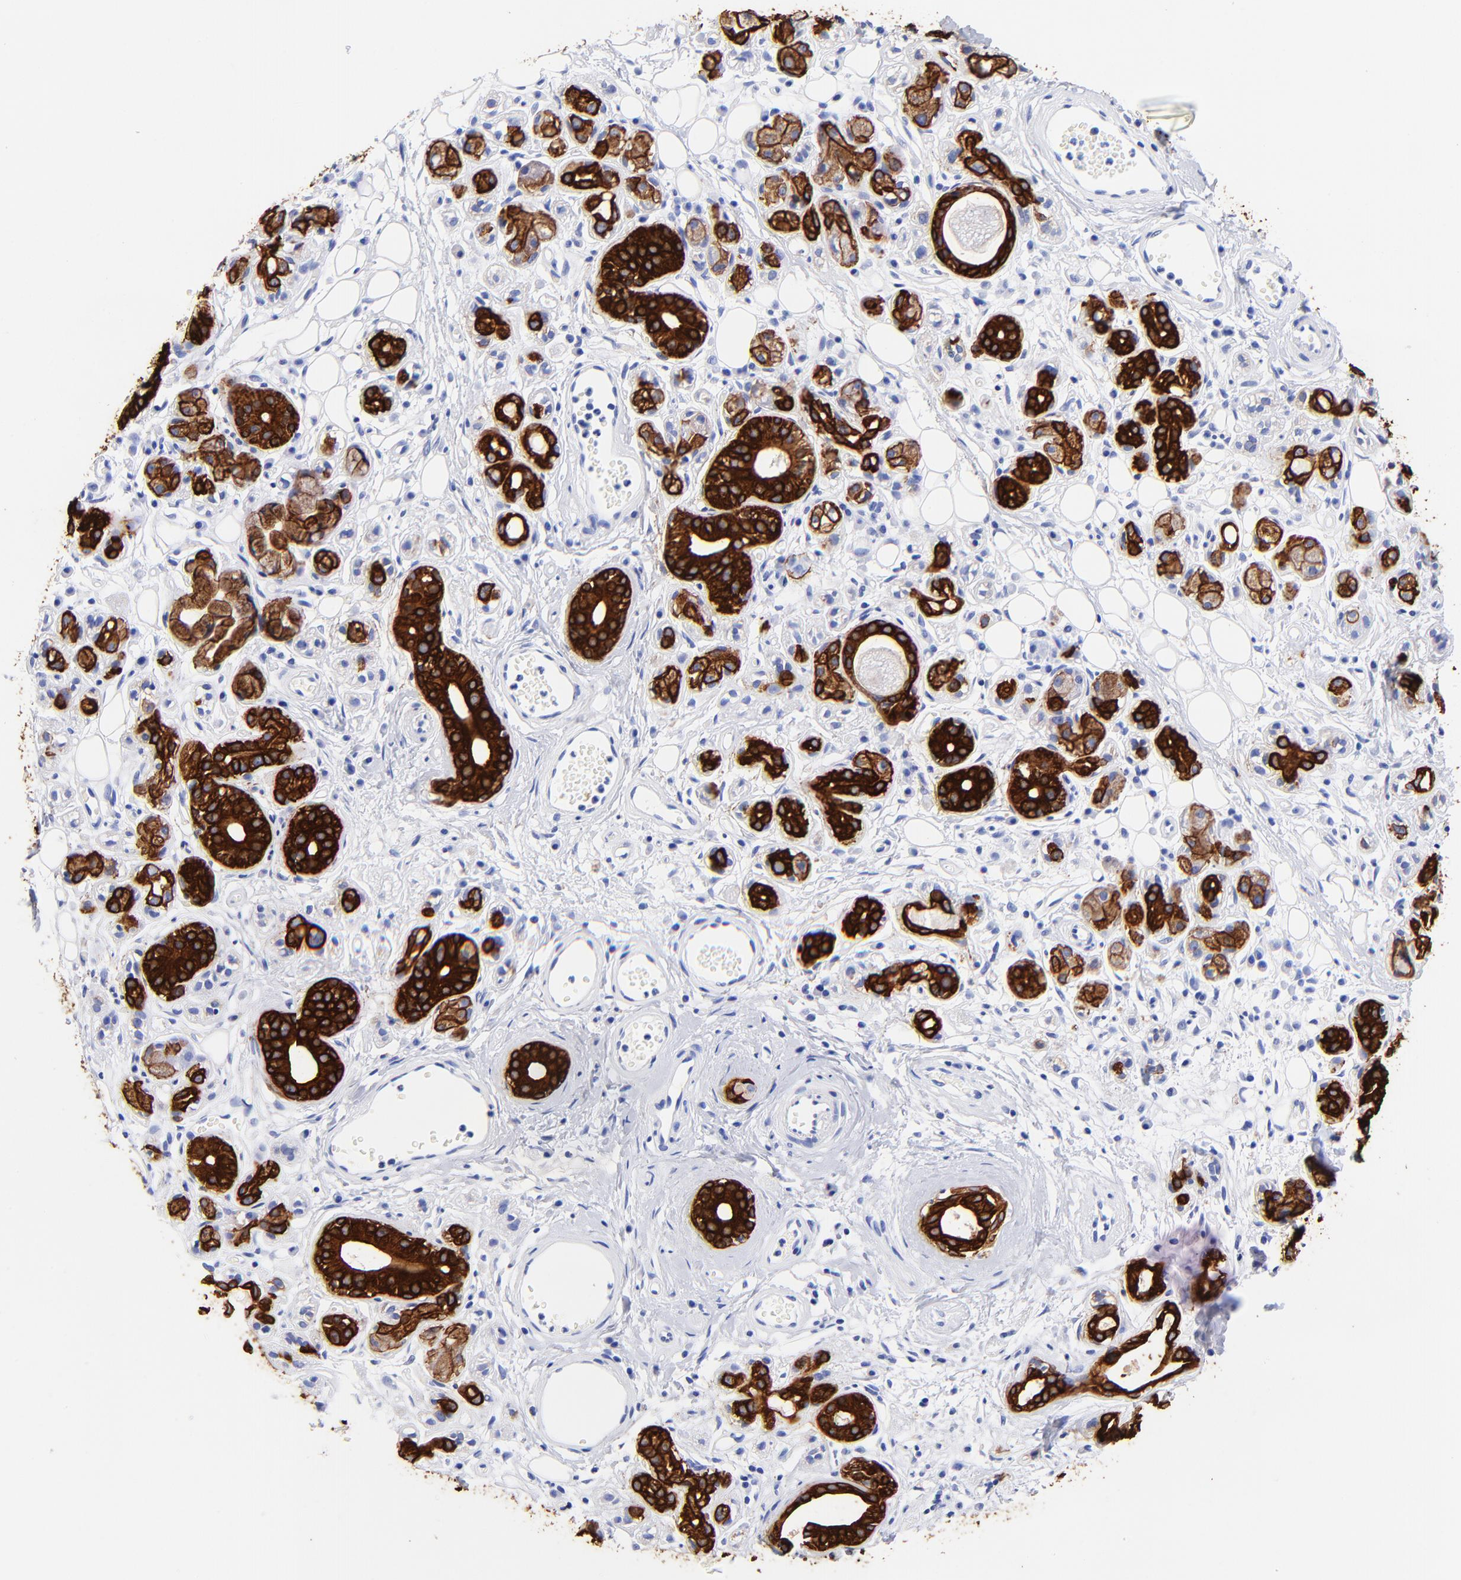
{"staining": {"intensity": "strong", "quantity": ">75%", "location": "cytoplasmic/membranous"}, "tissue": "salivary gland", "cell_type": "Glandular cells", "image_type": "normal", "snomed": [{"axis": "morphology", "description": "Normal tissue, NOS"}, {"axis": "topography", "description": "Salivary gland"}], "caption": "The micrograph displays a brown stain indicating the presence of a protein in the cytoplasmic/membranous of glandular cells in salivary gland.", "gene": "KRT19", "patient": {"sex": "male", "age": 54}}